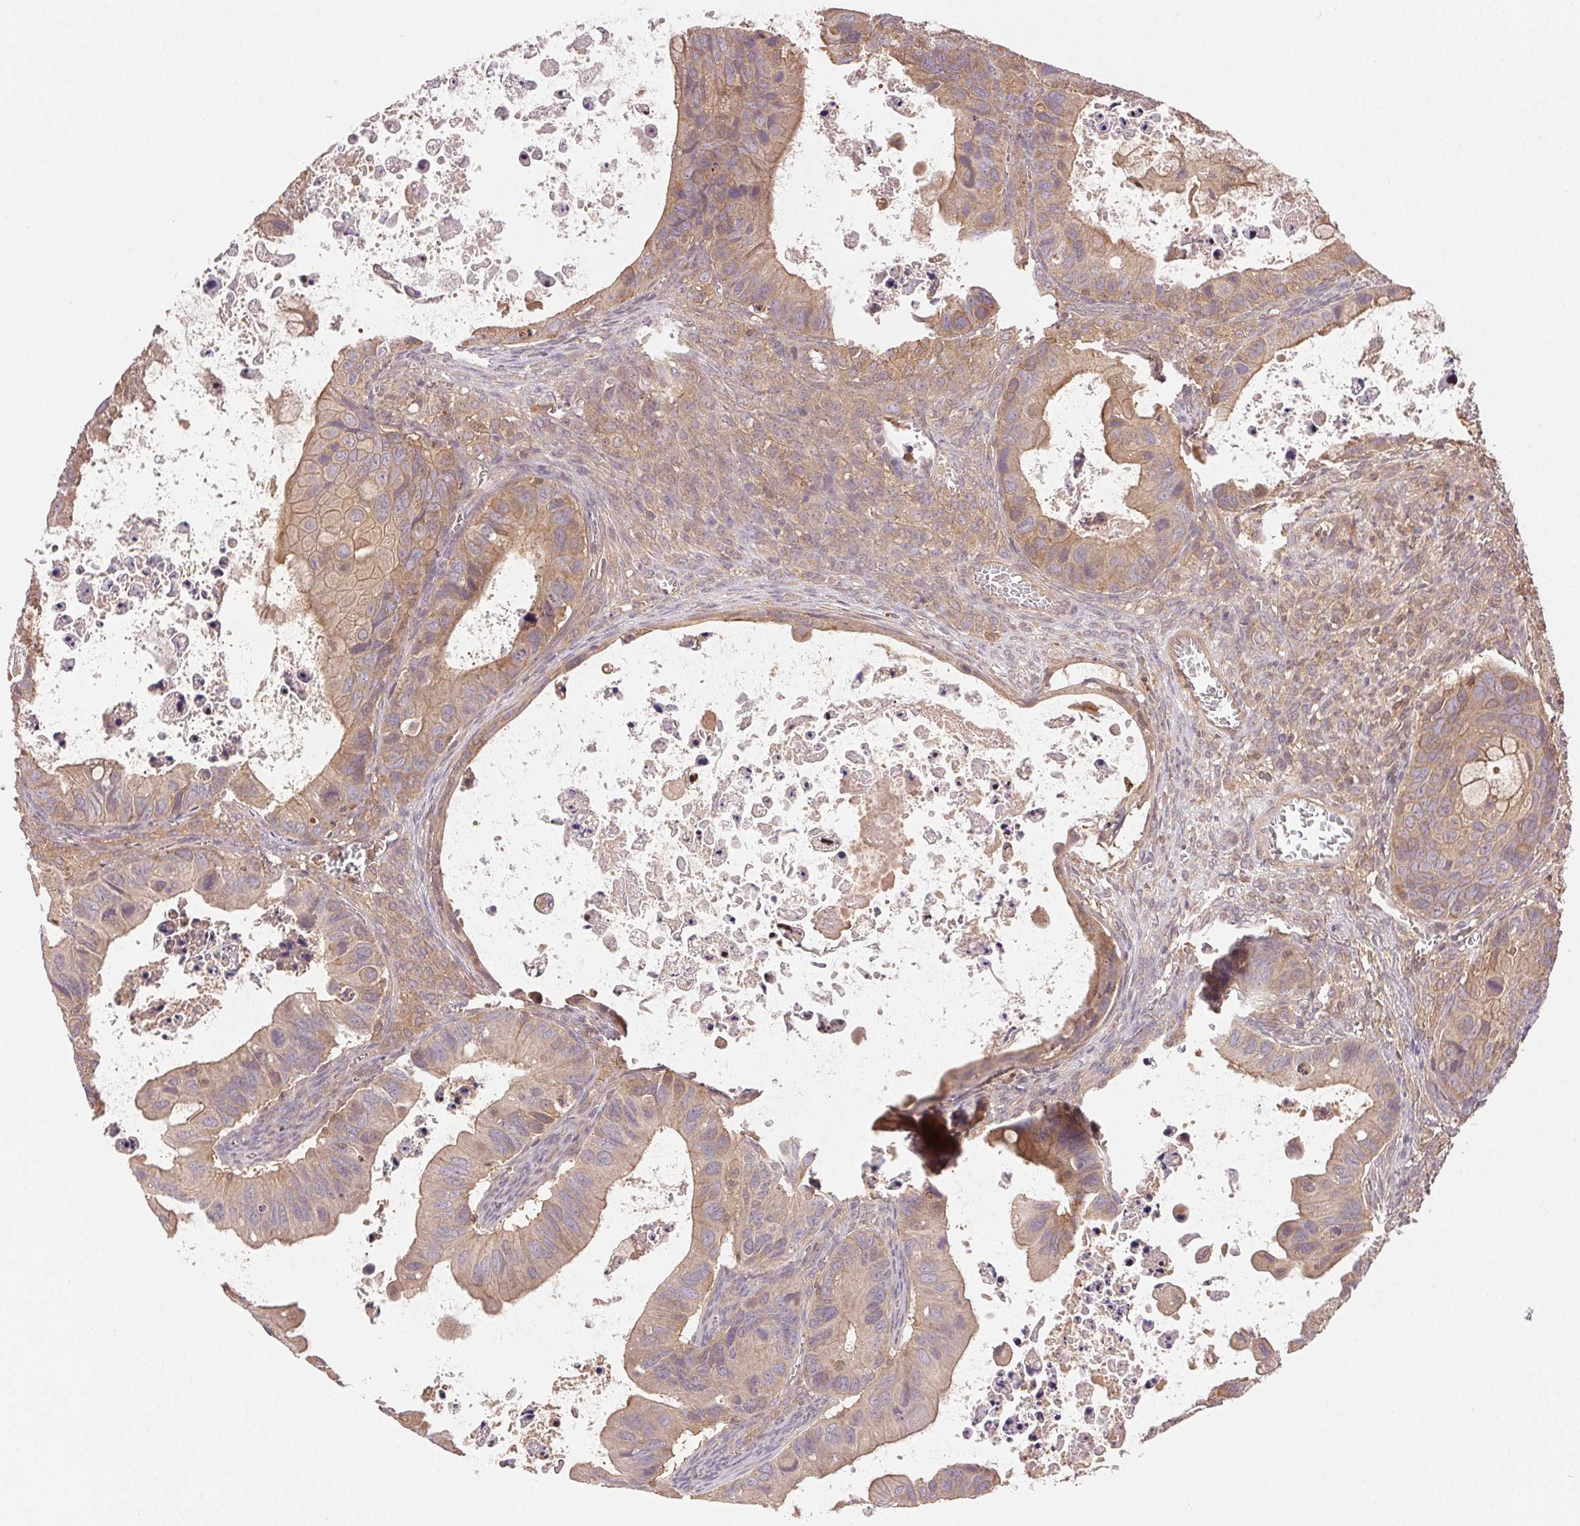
{"staining": {"intensity": "weak", "quantity": "25%-75%", "location": "cytoplasmic/membranous"}, "tissue": "ovarian cancer", "cell_type": "Tumor cells", "image_type": "cancer", "snomed": [{"axis": "morphology", "description": "Cystadenocarcinoma, mucinous, NOS"}, {"axis": "topography", "description": "Ovary"}], "caption": "Weak cytoplasmic/membranous protein expression is appreciated in about 25%-75% of tumor cells in ovarian mucinous cystadenocarcinoma. The protein of interest is stained brown, and the nuclei are stained in blue (DAB (3,3'-diaminobenzidine) IHC with brightfield microscopy, high magnification).", "gene": "GDI2", "patient": {"sex": "female", "age": 64}}